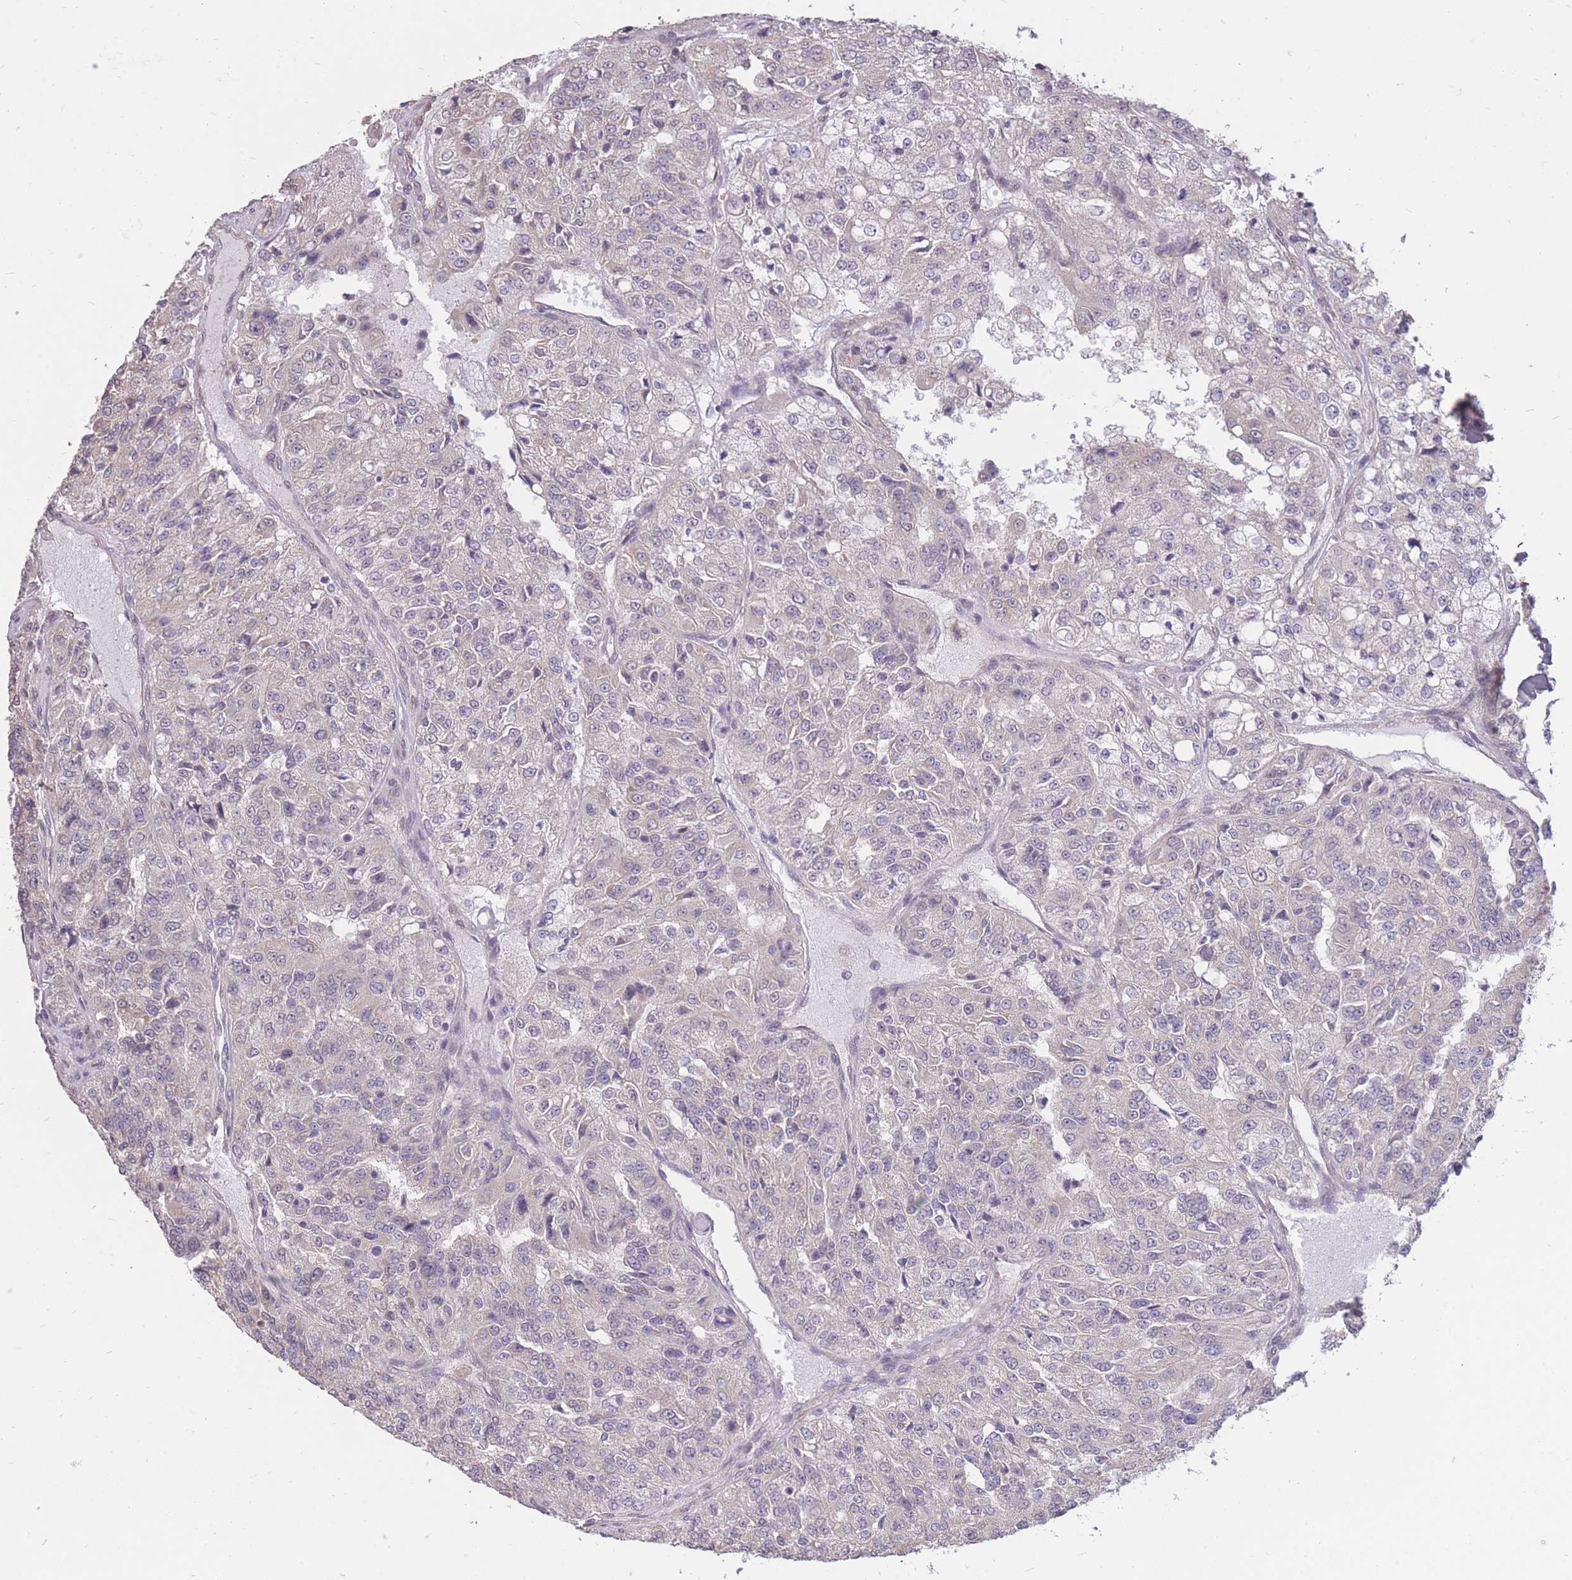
{"staining": {"intensity": "negative", "quantity": "none", "location": "none"}, "tissue": "renal cancer", "cell_type": "Tumor cells", "image_type": "cancer", "snomed": [{"axis": "morphology", "description": "Adenocarcinoma, NOS"}, {"axis": "topography", "description": "Kidney"}], "caption": "This is an IHC image of human renal cancer (adenocarcinoma). There is no expression in tumor cells.", "gene": "DYNC1LI2", "patient": {"sex": "female", "age": 63}}